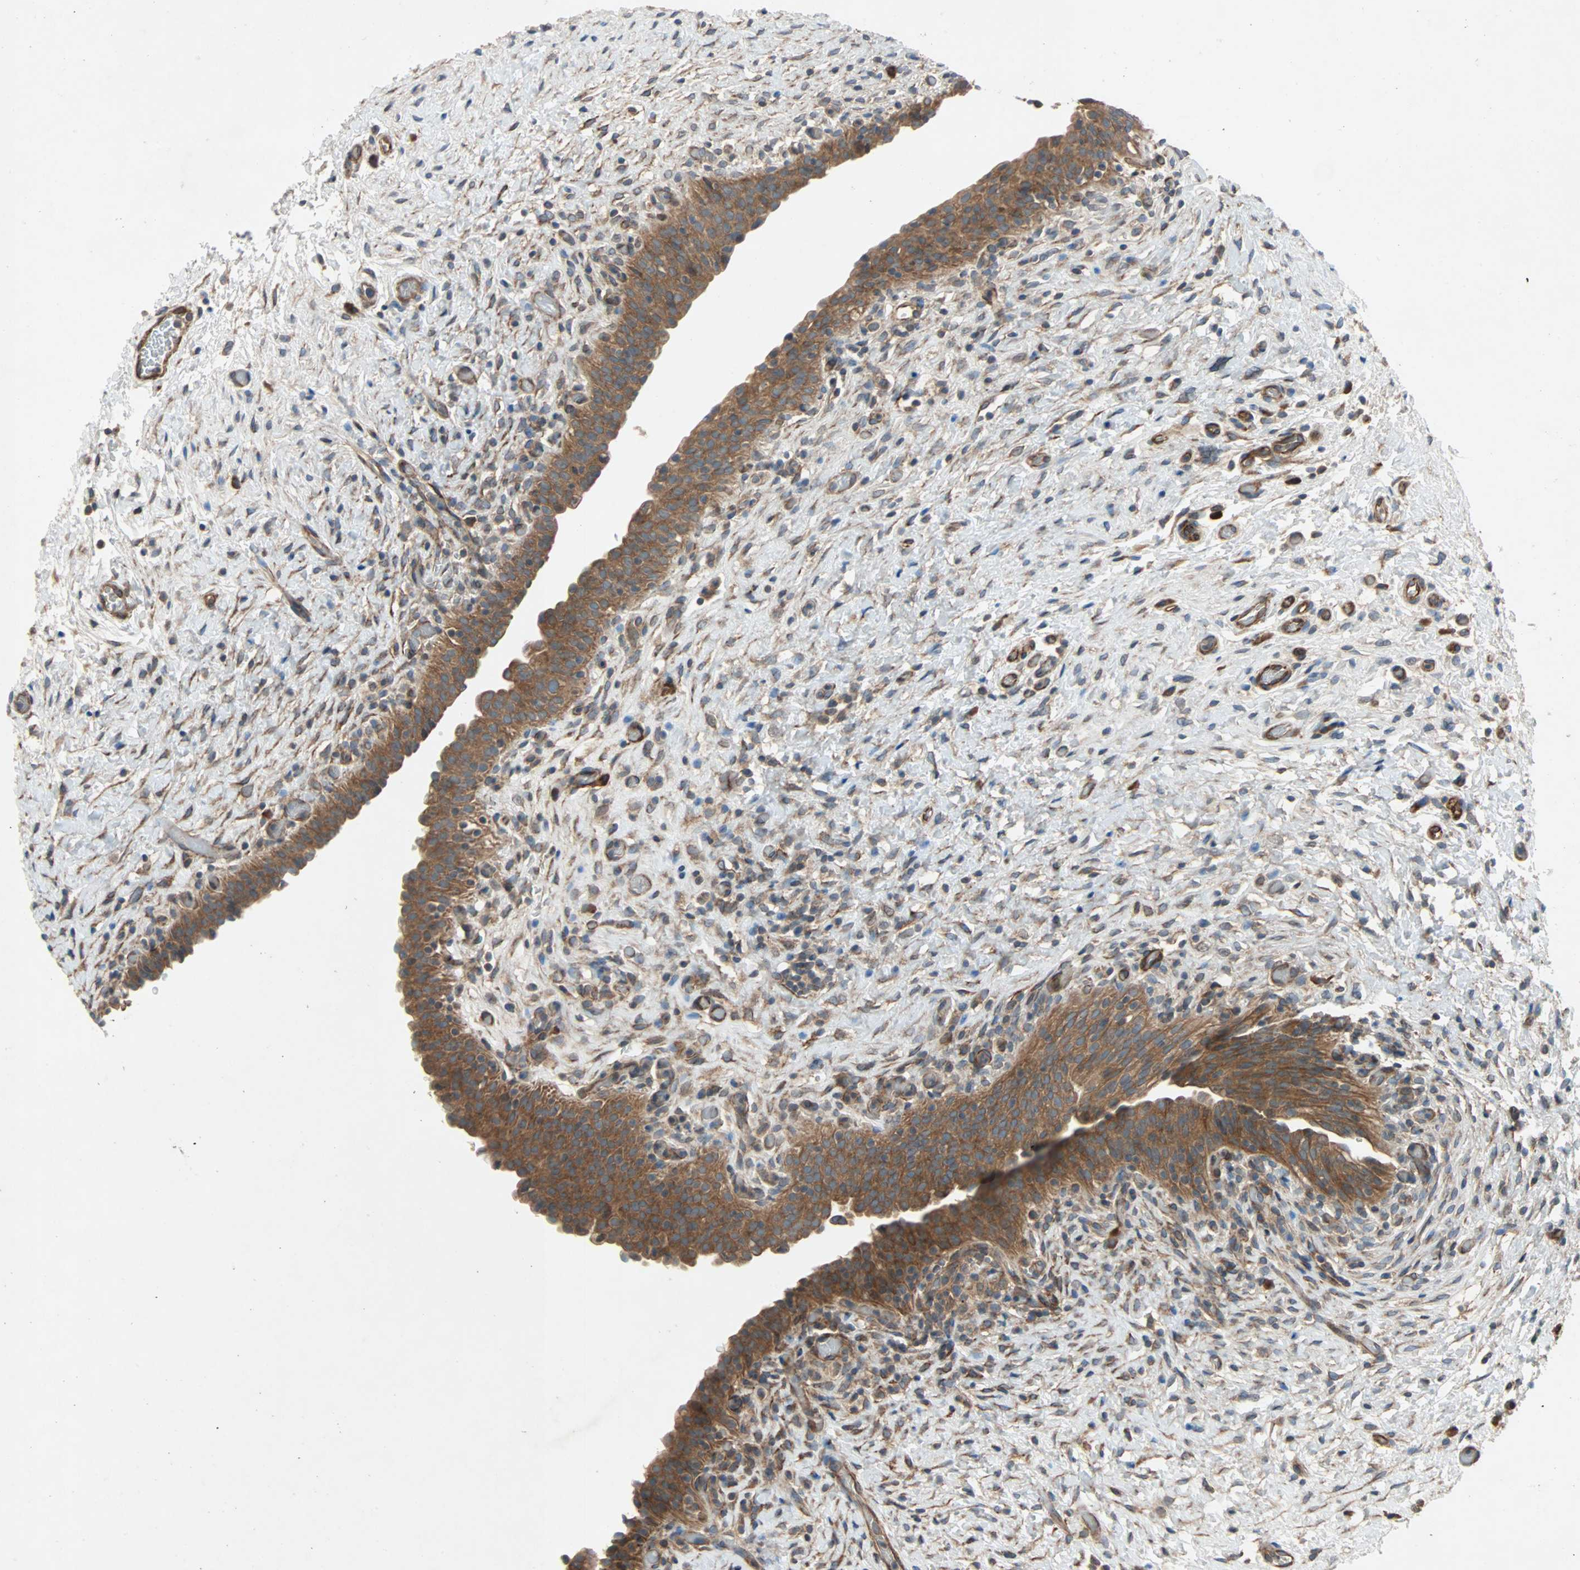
{"staining": {"intensity": "strong", "quantity": ">75%", "location": "cytoplasmic/membranous"}, "tissue": "urinary bladder", "cell_type": "Urothelial cells", "image_type": "normal", "snomed": [{"axis": "morphology", "description": "Normal tissue, NOS"}, {"axis": "topography", "description": "Urinary bladder"}], "caption": "Urothelial cells show high levels of strong cytoplasmic/membranous staining in approximately >75% of cells in benign human urinary bladder. Nuclei are stained in blue.", "gene": "XYLT1", "patient": {"sex": "male", "age": 51}}